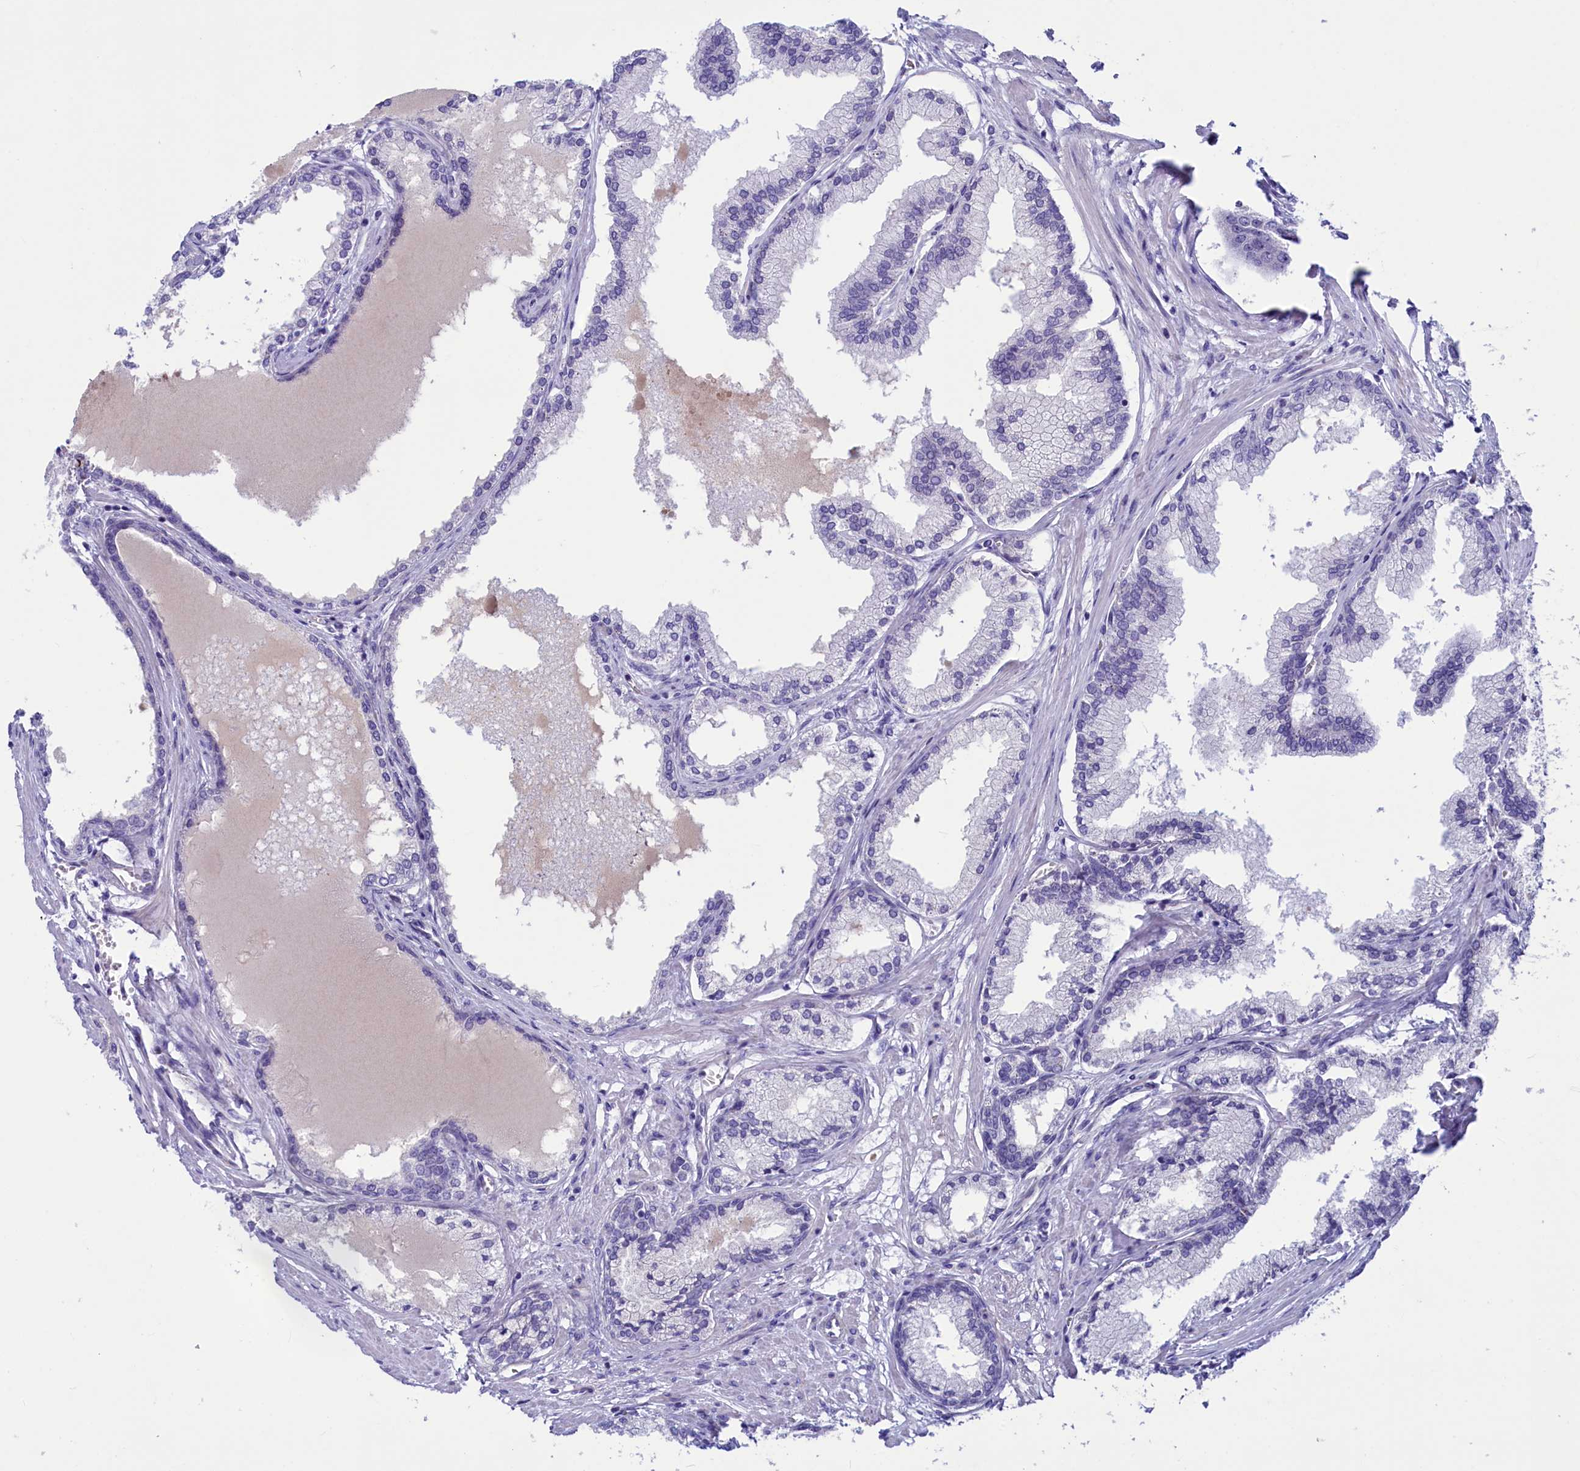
{"staining": {"intensity": "negative", "quantity": "none", "location": "none"}, "tissue": "prostate cancer", "cell_type": "Tumor cells", "image_type": "cancer", "snomed": [{"axis": "morphology", "description": "Adenocarcinoma, Low grade"}, {"axis": "topography", "description": "Prostate"}], "caption": "High power microscopy image of an immunohistochemistry histopathology image of prostate low-grade adenocarcinoma, revealing no significant staining in tumor cells.", "gene": "LOXL1", "patient": {"sex": "male", "age": 63}}